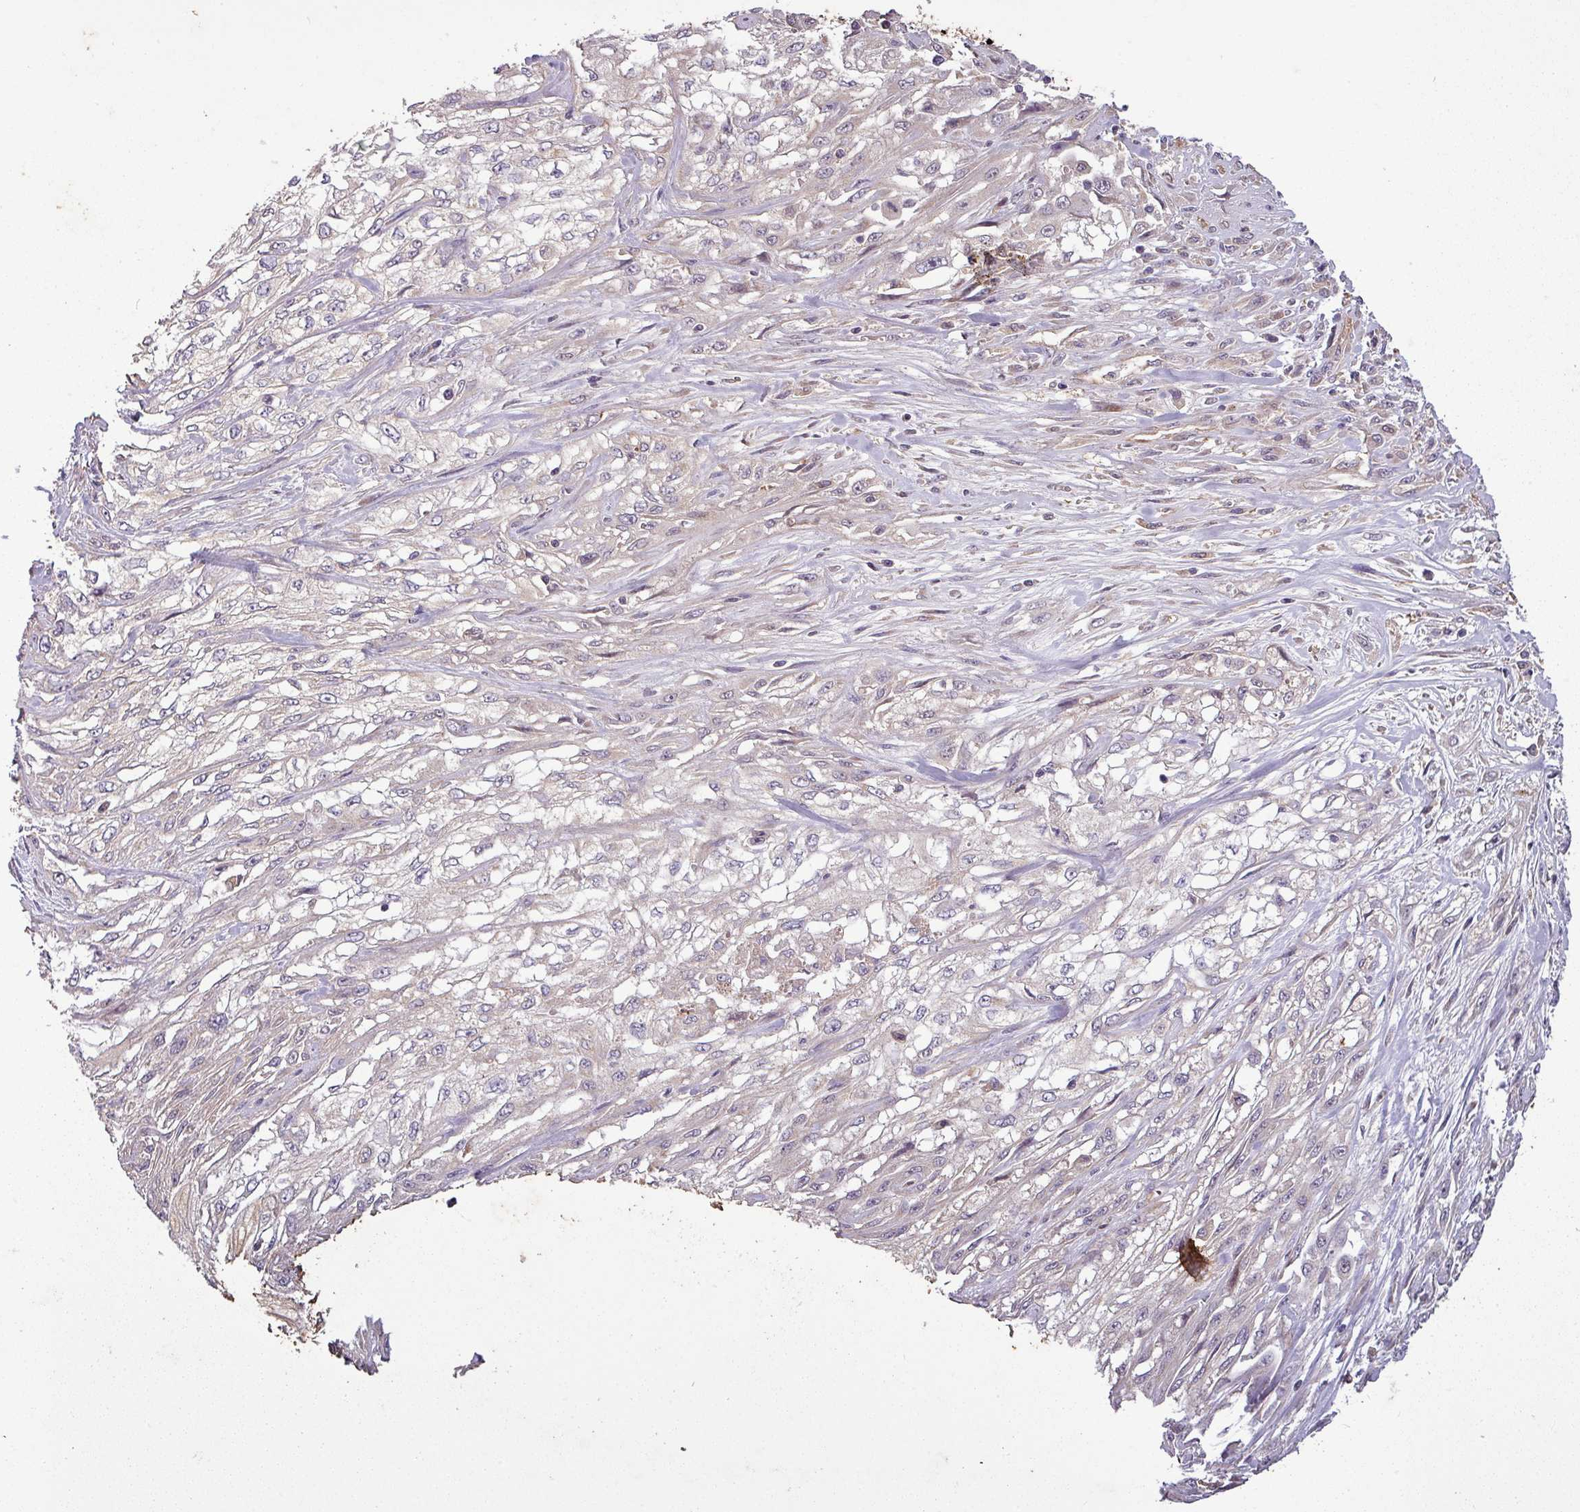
{"staining": {"intensity": "negative", "quantity": "none", "location": "none"}, "tissue": "skin cancer", "cell_type": "Tumor cells", "image_type": "cancer", "snomed": [{"axis": "morphology", "description": "Squamous cell carcinoma, NOS"}, {"axis": "morphology", "description": "Squamous cell carcinoma, metastatic, NOS"}, {"axis": "topography", "description": "Skin"}, {"axis": "topography", "description": "Lymph node"}], "caption": "DAB (3,3'-diaminobenzidine) immunohistochemical staining of human skin cancer demonstrates no significant staining in tumor cells.", "gene": "SIRPB2", "patient": {"sex": "male", "age": 75}}